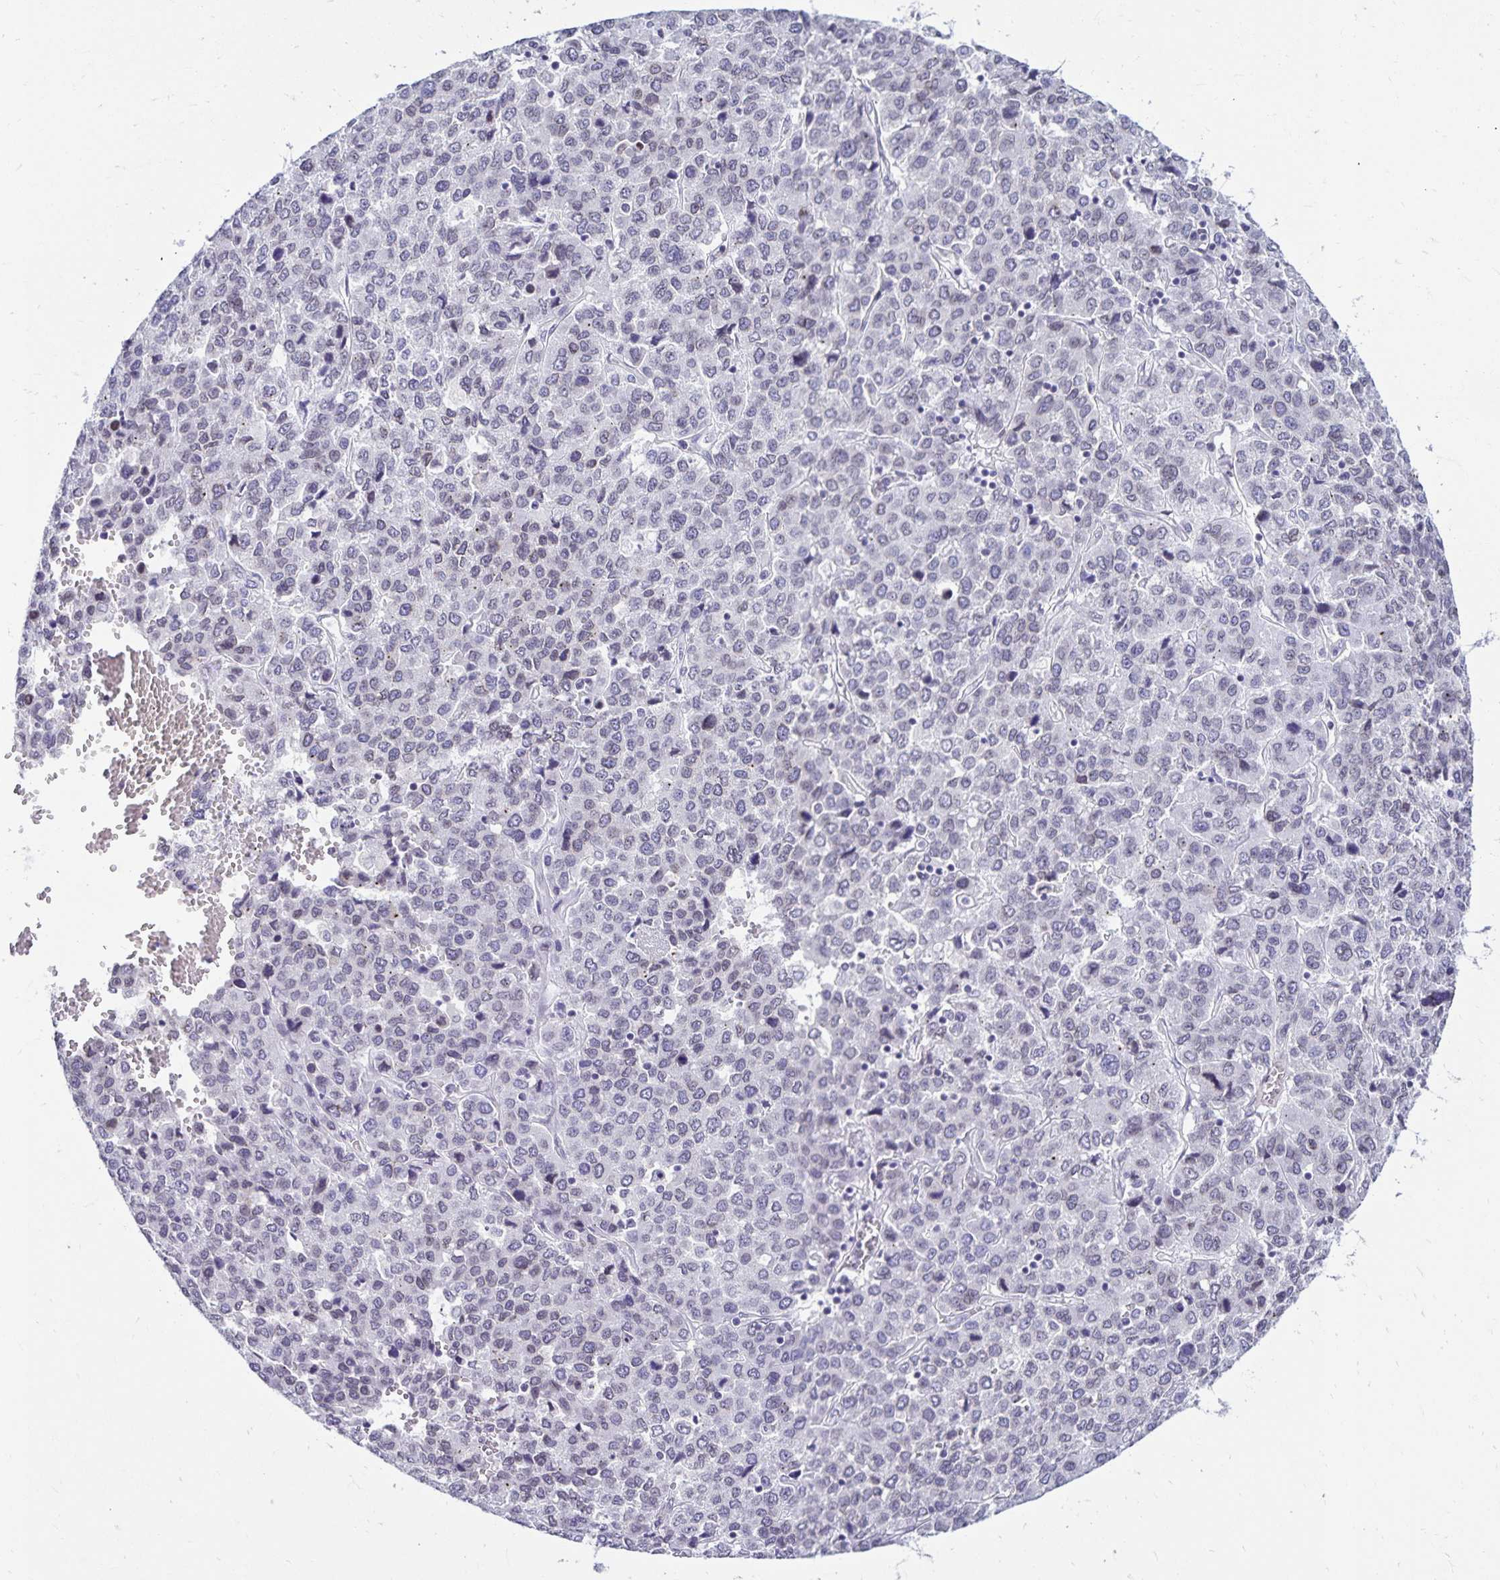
{"staining": {"intensity": "weak", "quantity": "<25%", "location": "nuclear"}, "tissue": "liver cancer", "cell_type": "Tumor cells", "image_type": "cancer", "snomed": [{"axis": "morphology", "description": "Carcinoma, Hepatocellular, NOS"}, {"axis": "topography", "description": "Liver"}], "caption": "Liver cancer was stained to show a protein in brown. There is no significant positivity in tumor cells.", "gene": "FAM166C", "patient": {"sex": "male", "age": 69}}